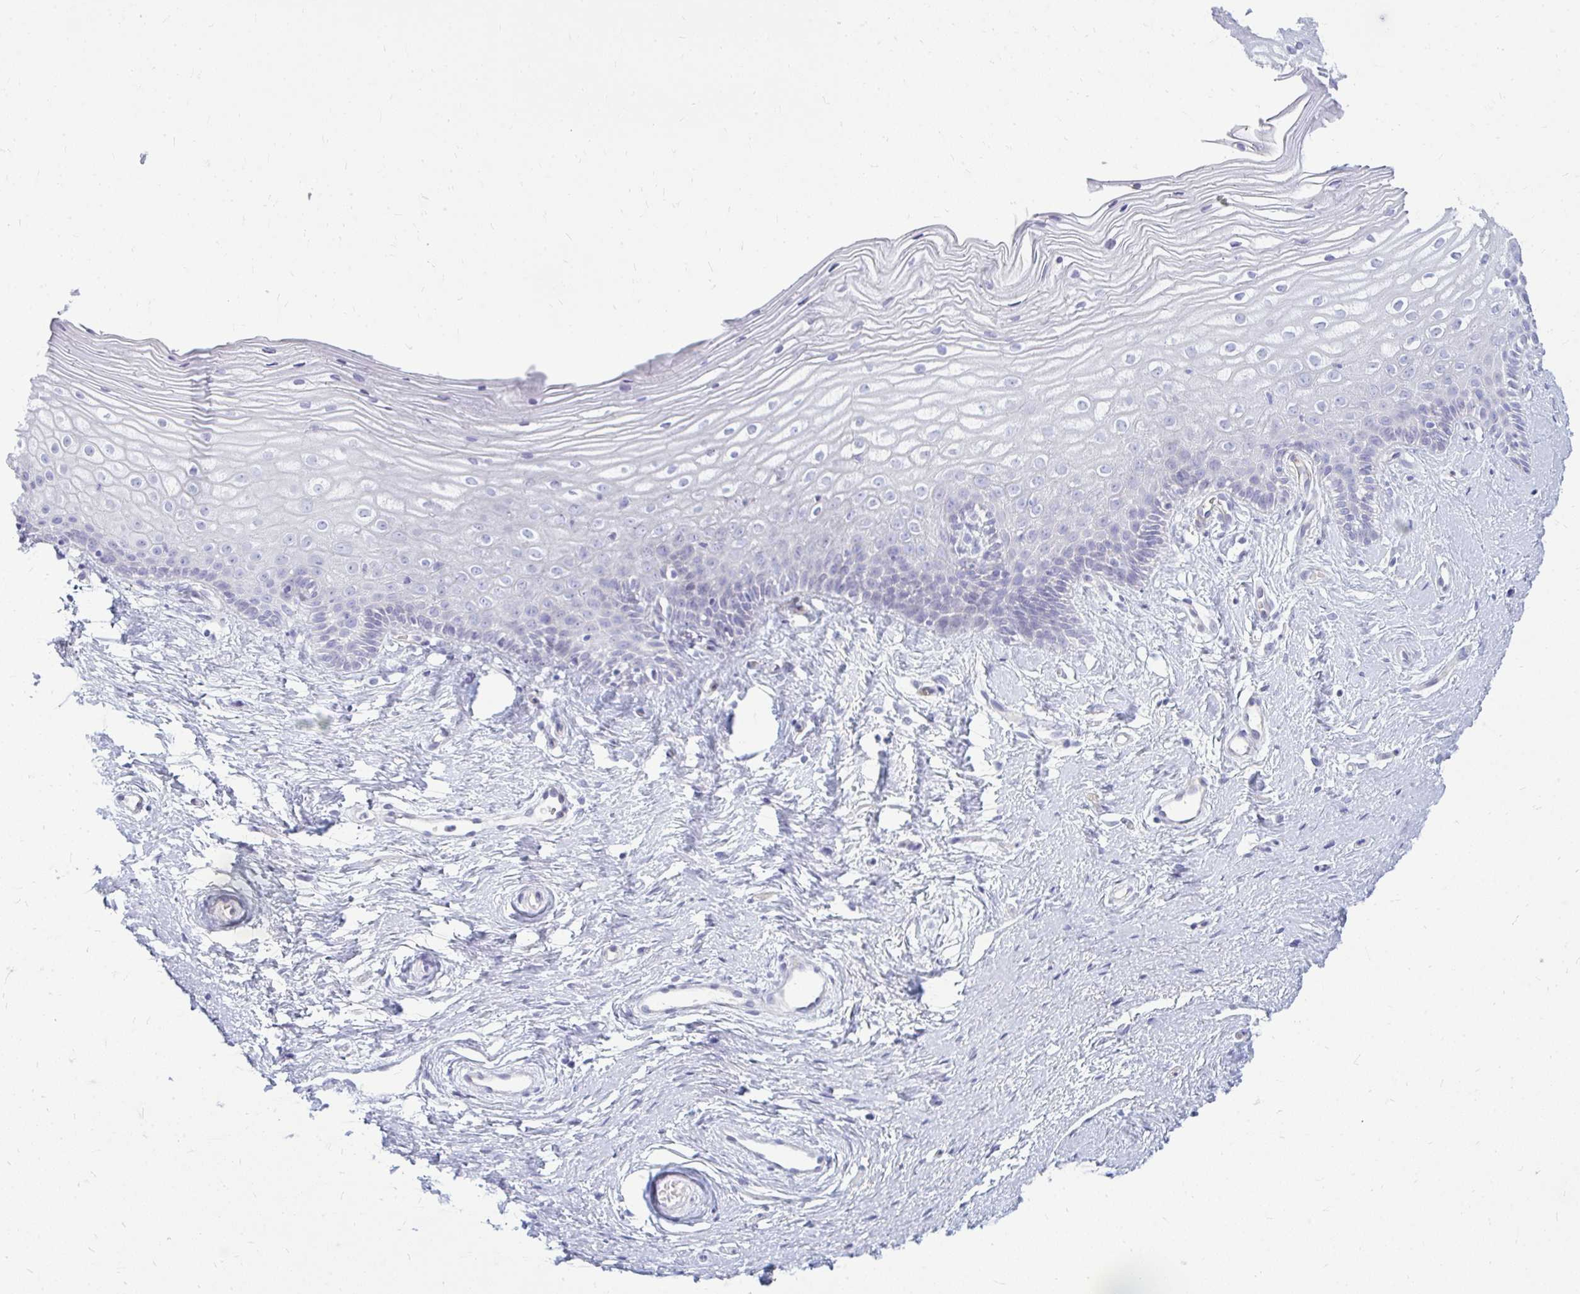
{"staining": {"intensity": "negative", "quantity": "none", "location": "none"}, "tissue": "cervix", "cell_type": "Glandular cells", "image_type": "normal", "snomed": [{"axis": "morphology", "description": "Normal tissue, NOS"}, {"axis": "topography", "description": "Cervix"}], "caption": "A high-resolution image shows IHC staining of benign cervix, which exhibits no significant positivity in glandular cells.", "gene": "TSPEAR", "patient": {"sex": "female", "age": 40}}